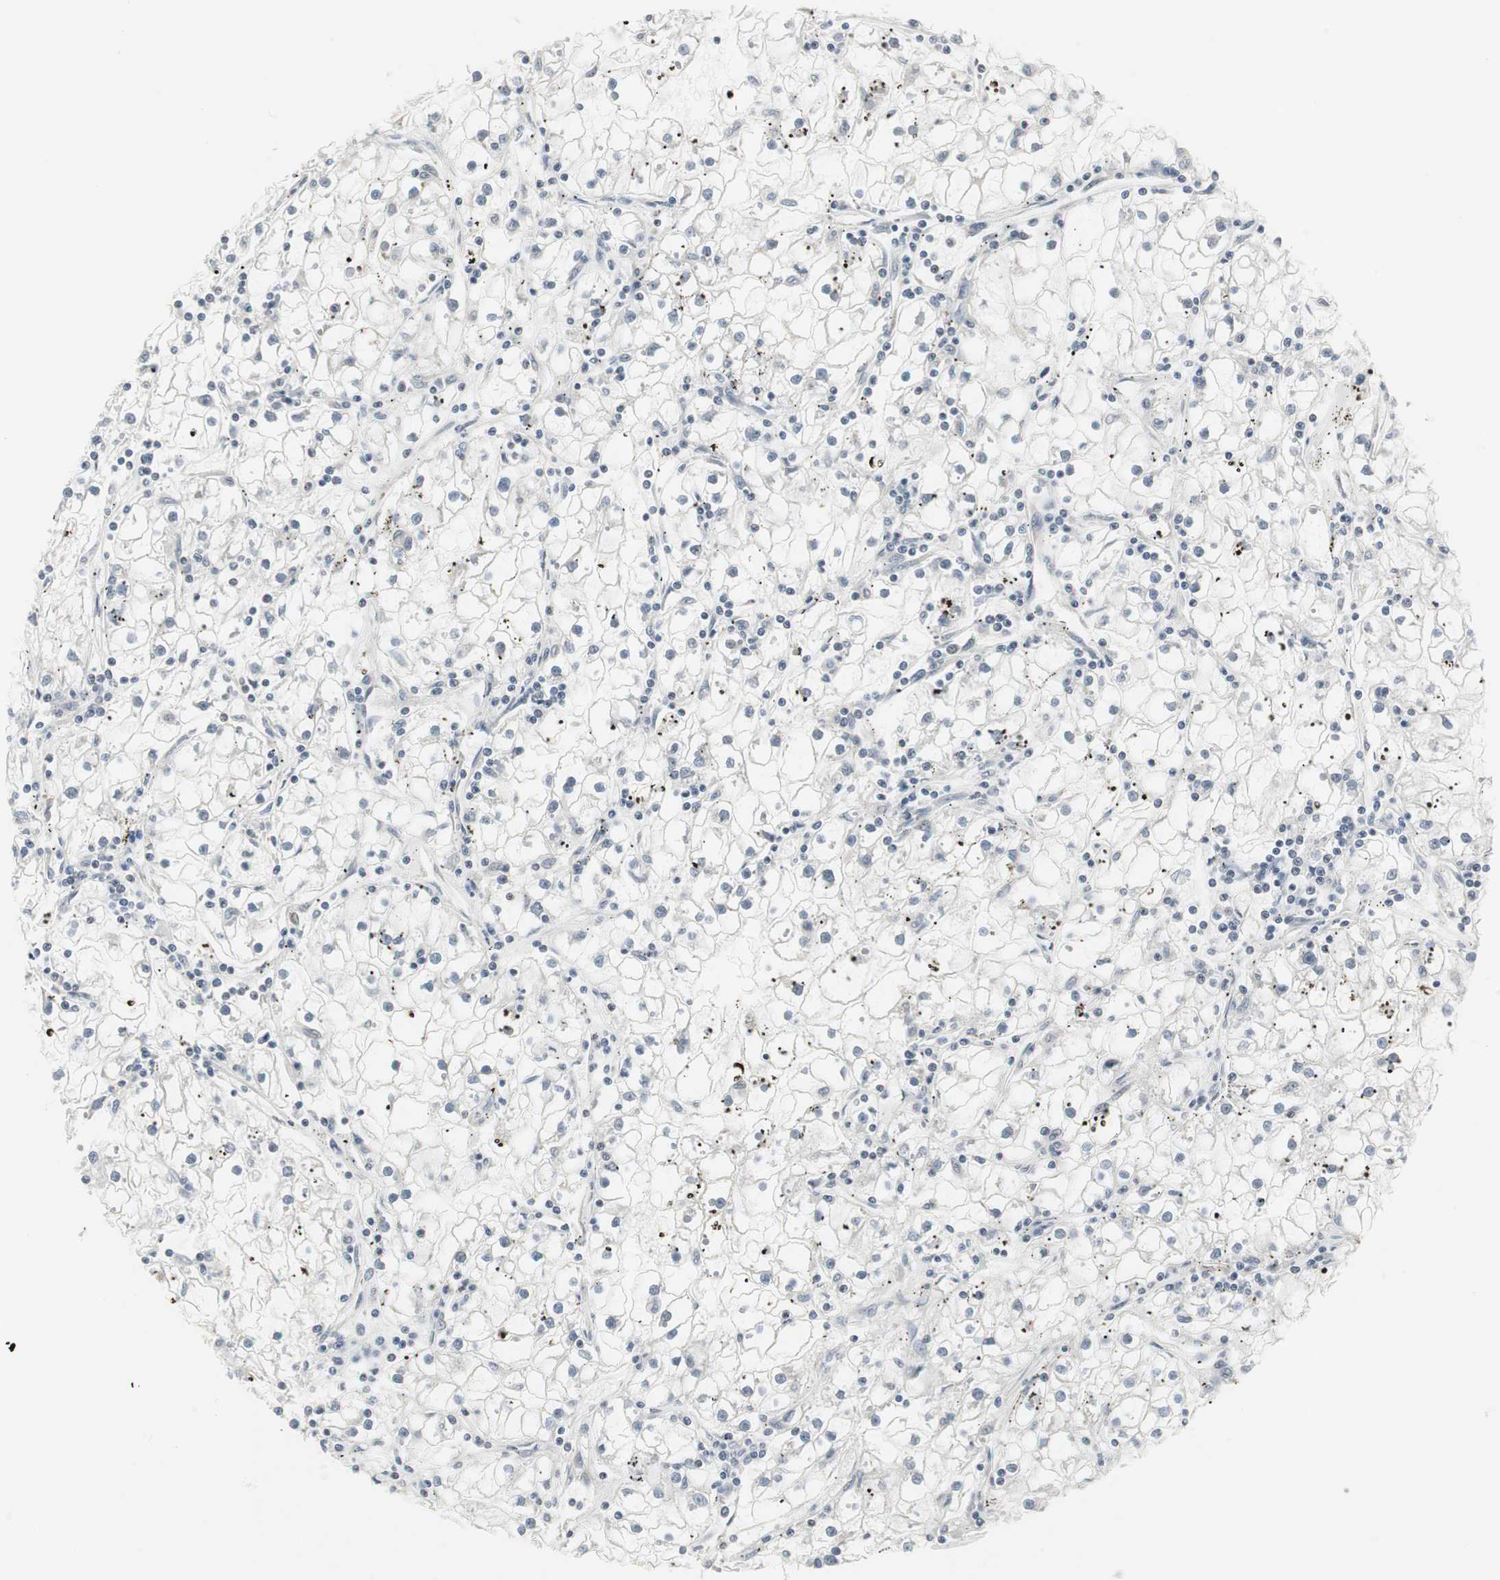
{"staining": {"intensity": "negative", "quantity": "none", "location": "none"}, "tissue": "renal cancer", "cell_type": "Tumor cells", "image_type": "cancer", "snomed": [{"axis": "morphology", "description": "Adenocarcinoma, NOS"}, {"axis": "topography", "description": "Kidney"}], "caption": "The histopathology image reveals no staining of tumor cells in adenocarcinoma (renal).", "gene": "RTF1", "patient": {"sex": "male", "age": 56}}